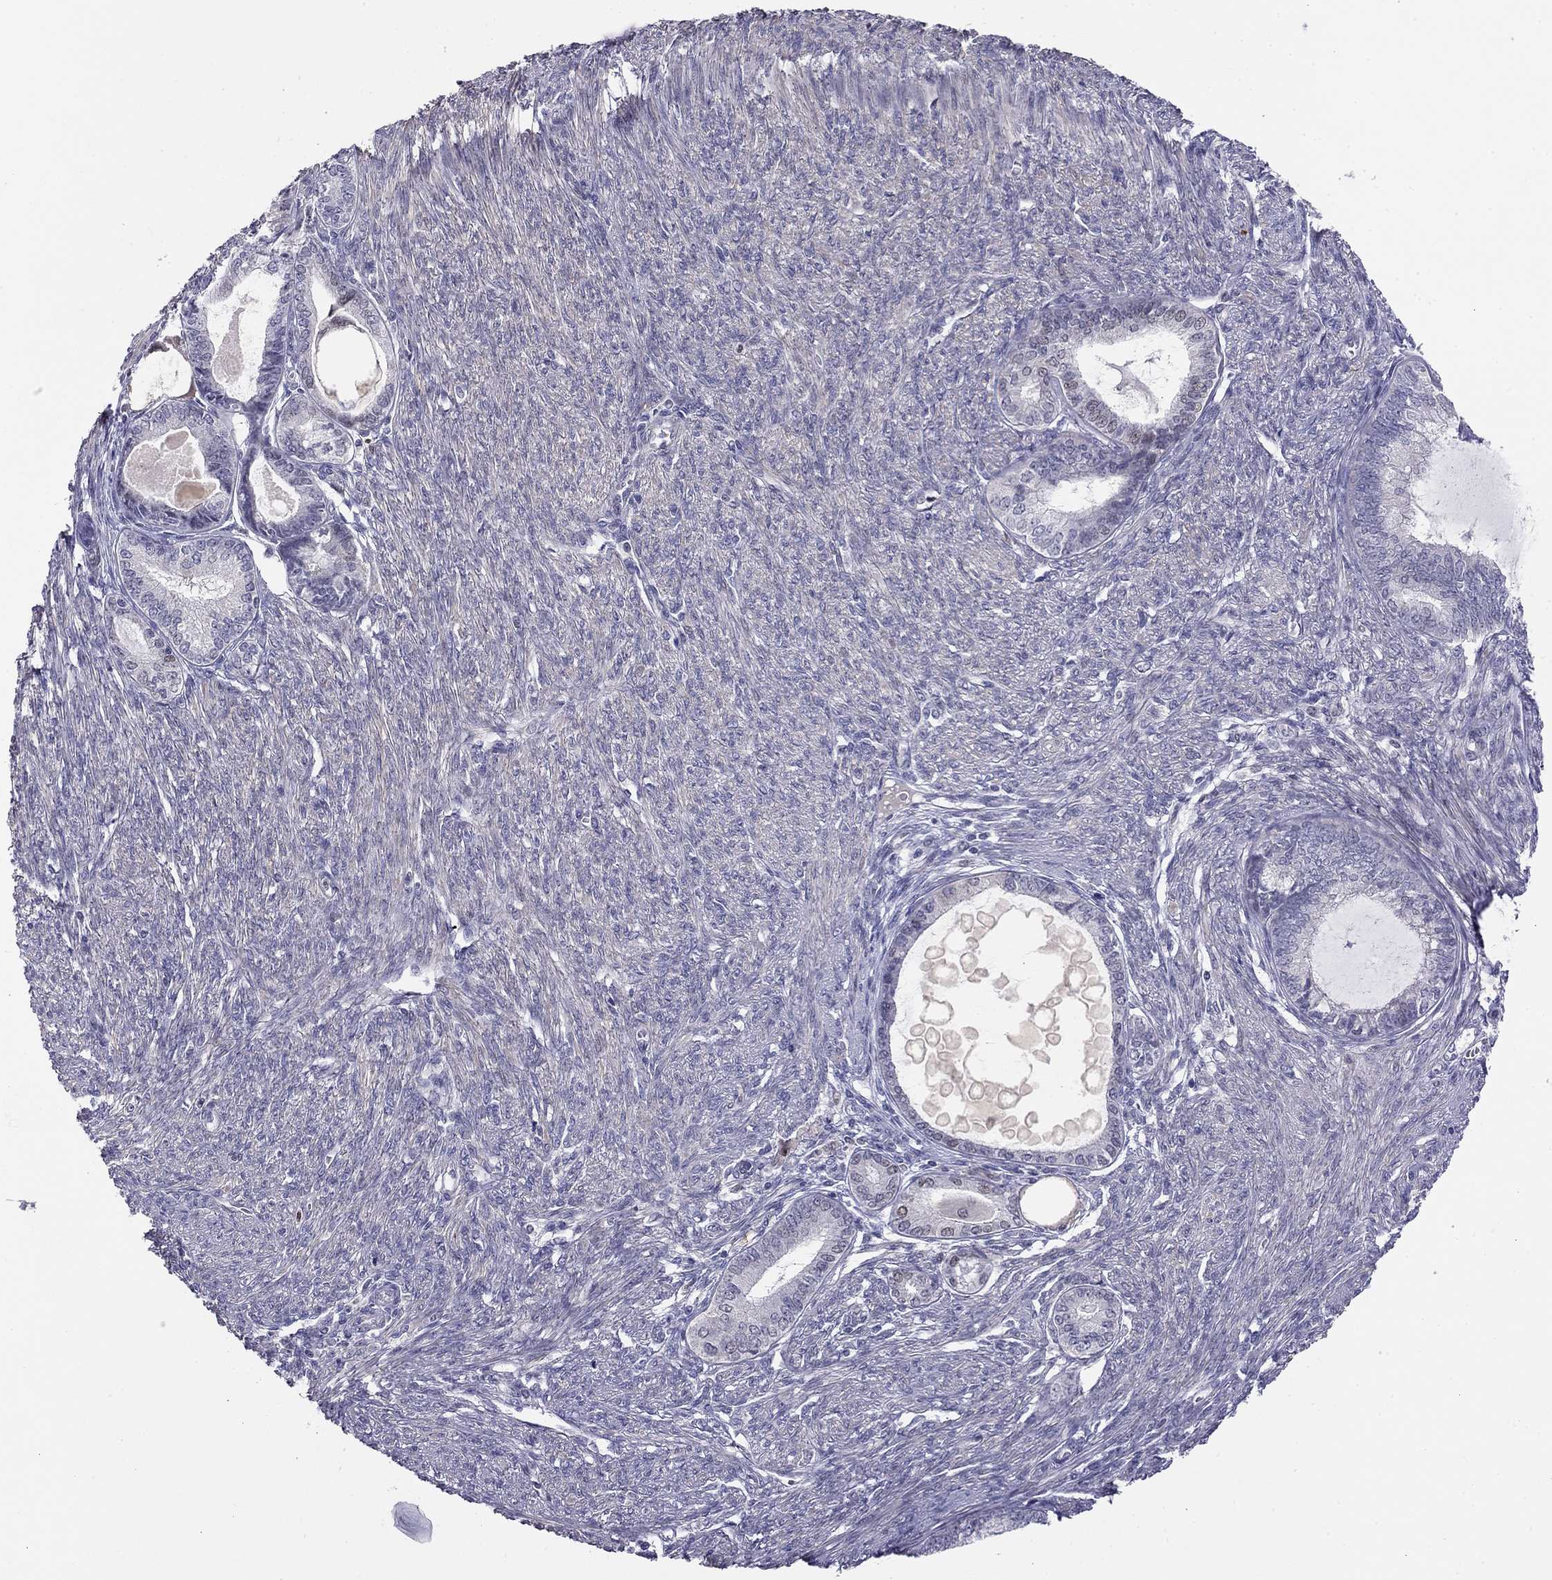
{"staining": {"intensity": "negative", "quantity": "none", "location": "none"}, "tissue": "endometrial cancer", "cell_type": "Tumor cells", "image_type": "cancer", "snomed": [{"axis": "morphology", "description": "Adenocarcinoma, NOS"}, {"axis": "topography", "description": "Endometrium"}], "caption": "Micrograph shows no protein expression in tumor cells of adenocarcinoma (endometrial) tissue.", "gene": "LRRC39", "patient": {"sex": "female", "age": 86}}